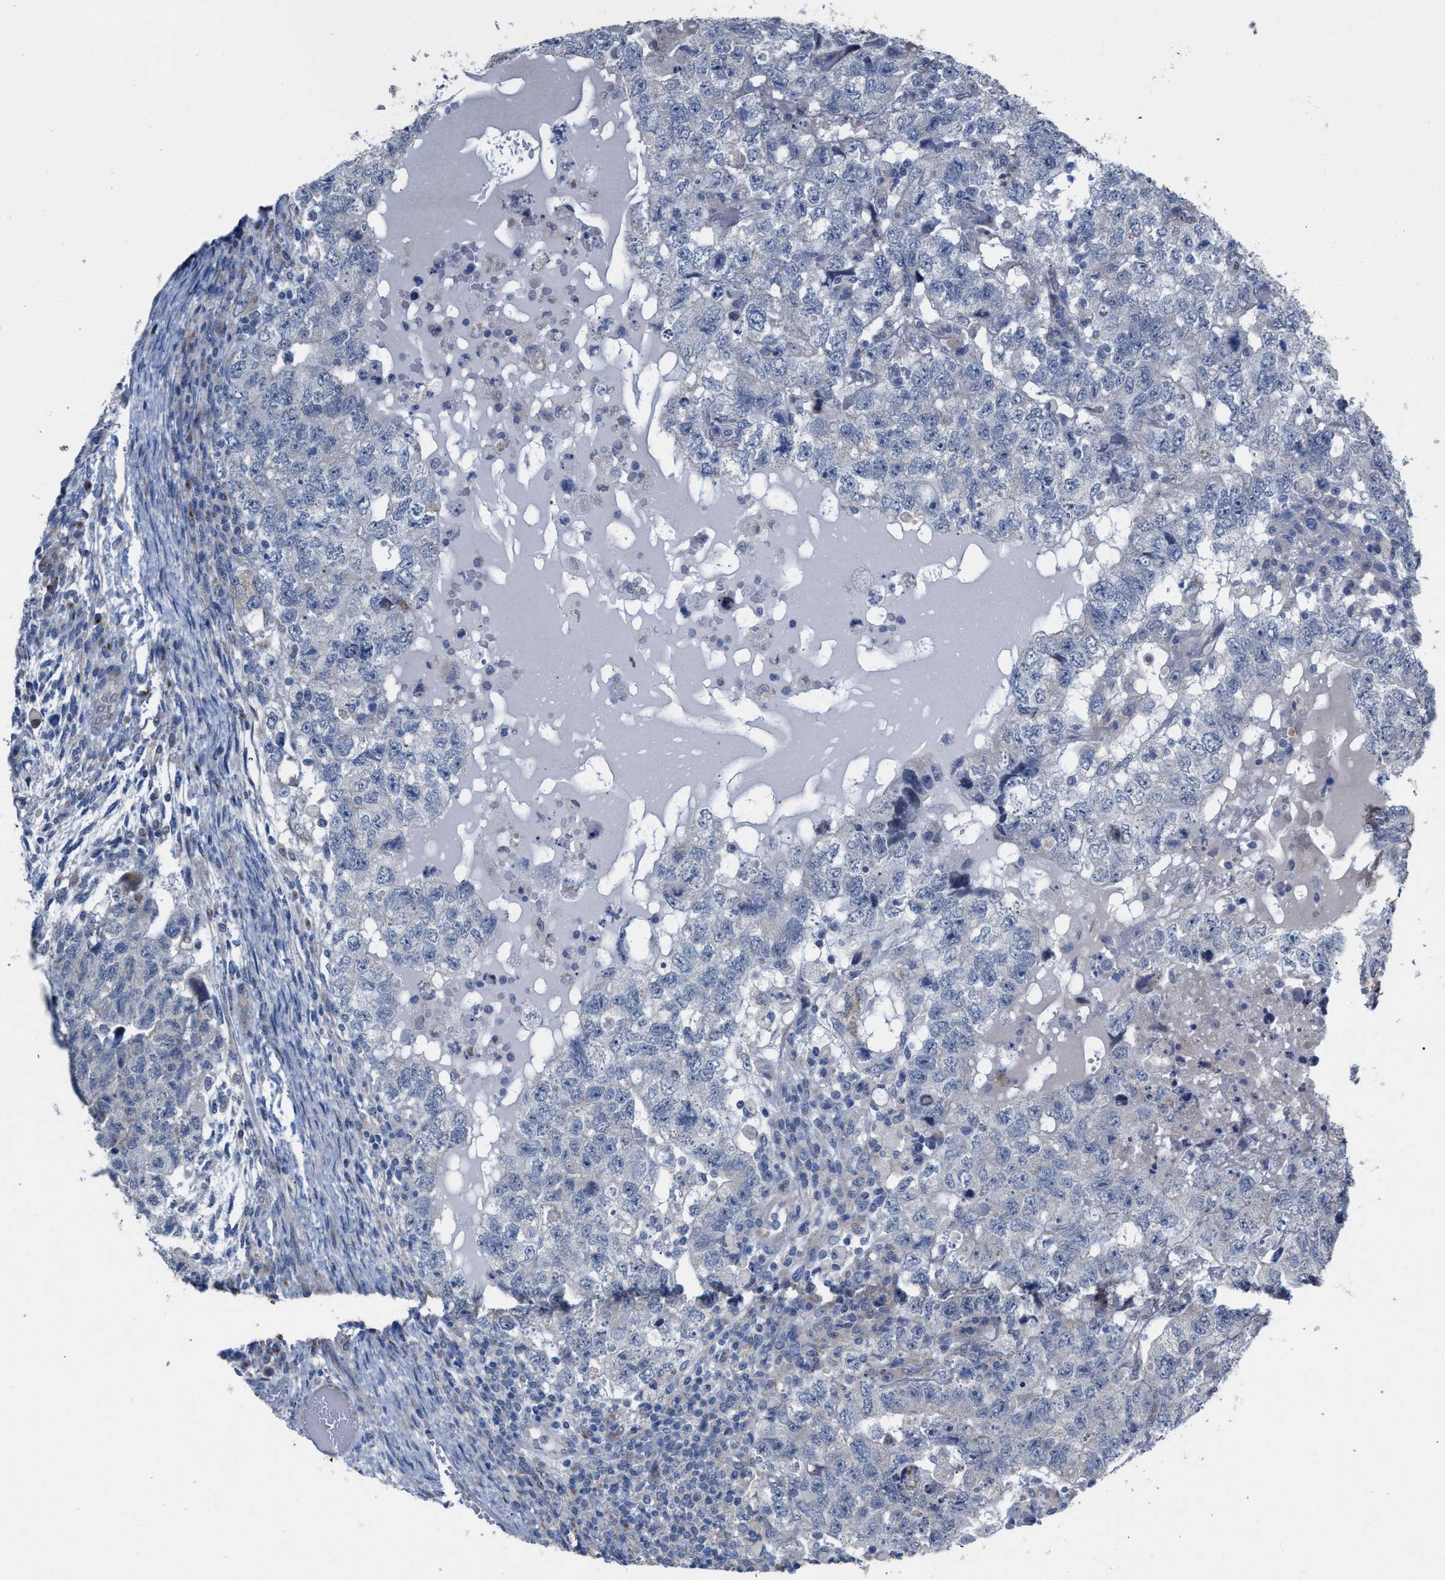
{"staining": {"intensity": "negative", "quantity": "none", "location": "none"}, "tissue": "testis cancer", "cell_type": "Tumor cells", "image_type": "cancer", "snomed": [{"axis": "morphology", "description": "Carcinoma, Embryonal, NOS"}, {"axis": "topography", "description": "Testis"}], "caption": "Protein analysis of testis embryonal carcinoma displays no significant positivity in tumor cells. (IHC, brightfield microscopy, high magnification).", "gene": "RNF135", "patient": {"sex": "male", "age": 36}}